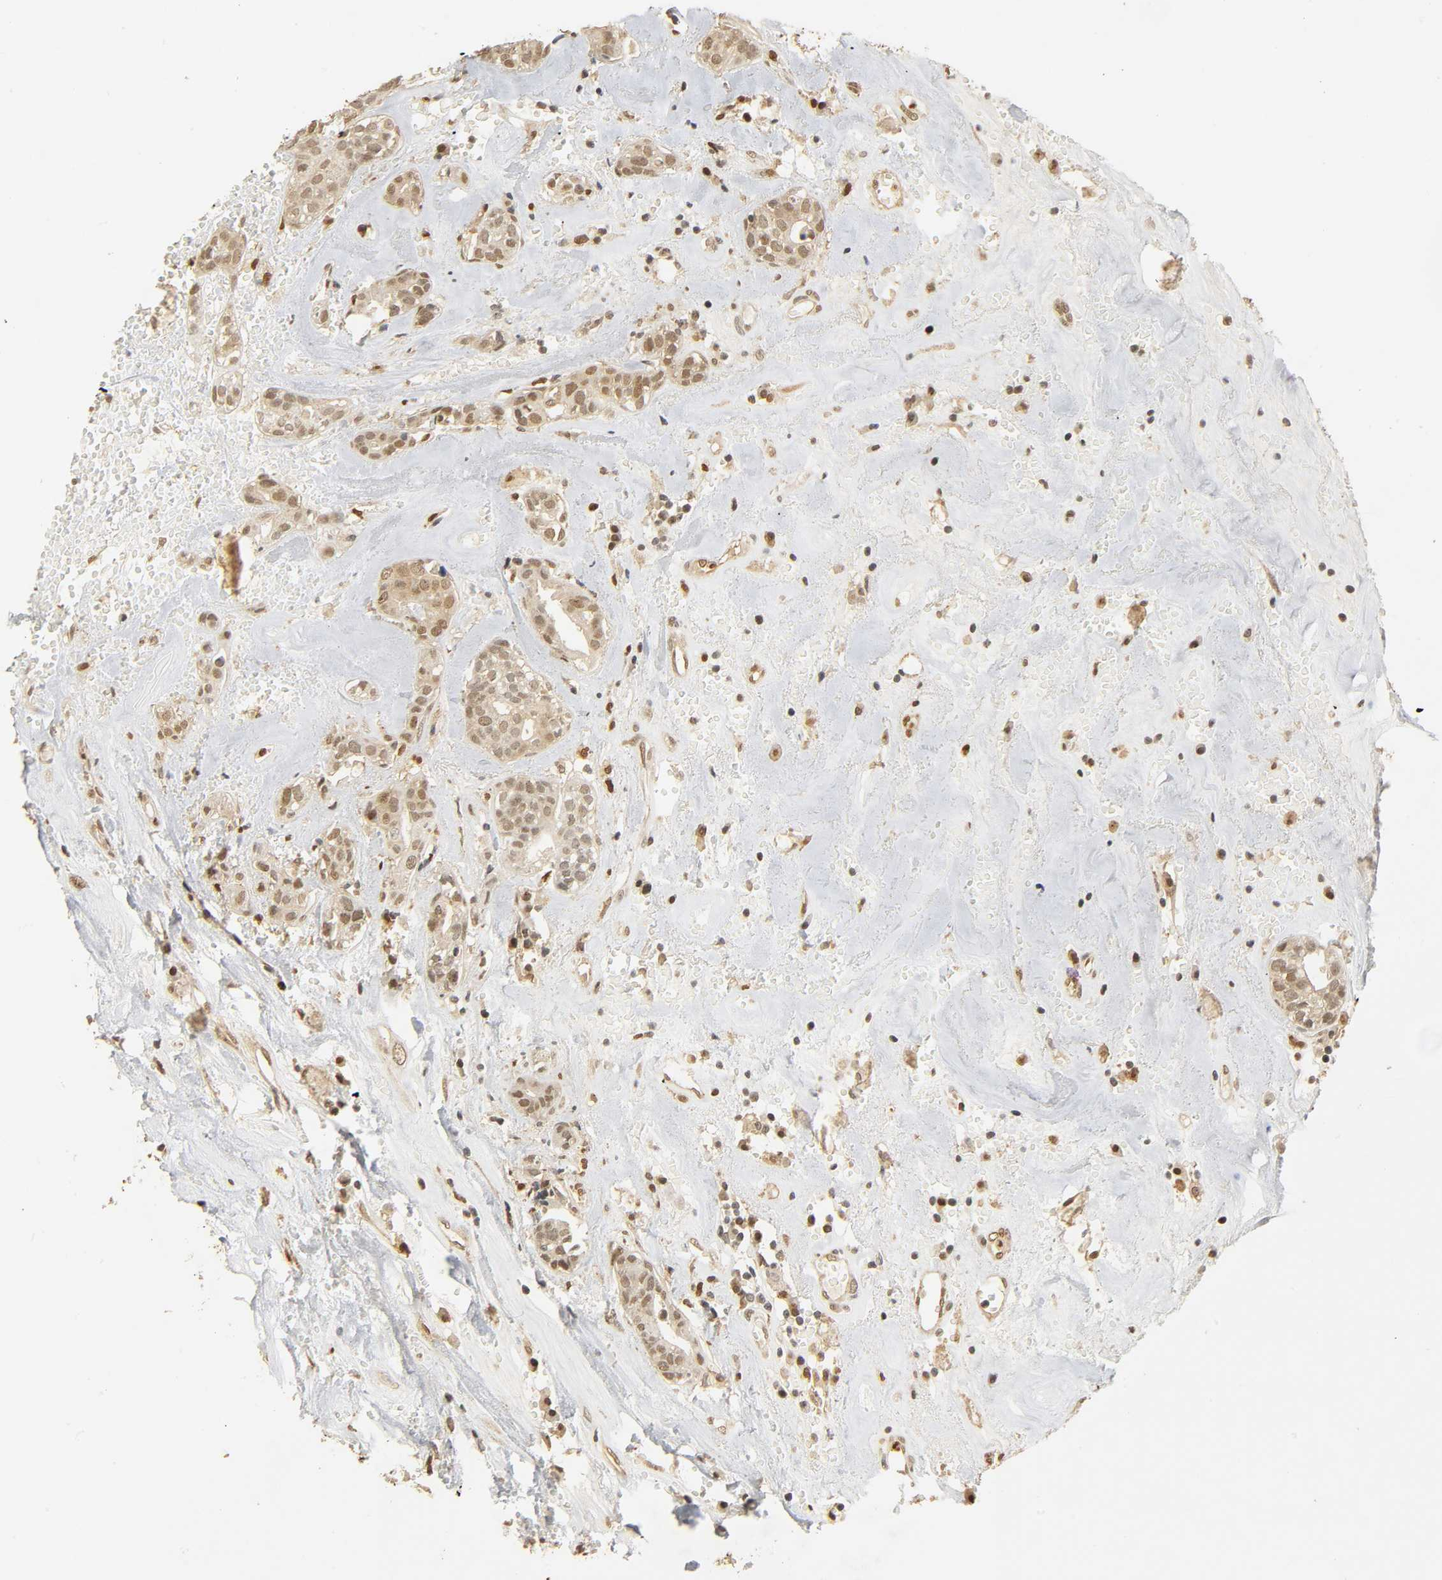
{"staining": {"intensity": "moderate", "quantity": ">75%", "location": "cytoplasmic/membranous,nuclear"}, "tissue": "head and neck cancer", "cell_type": "Tumor cells", "image_type": "cancer", "snomed": [{"axis": "morphology", "description": "Adenocarcinoma, NOS"}, {"axis": "topography", "description": "Salivary gland"}, {"axis": "topography", "description": "Head-Neck"}], "caption": "Human head and neck adenocarcinoma stained with a protein marker demonstrates moderate staining in tumor cells.", "gene": "ZFPM2", "patient": {"sex": "female", "age": 65}}